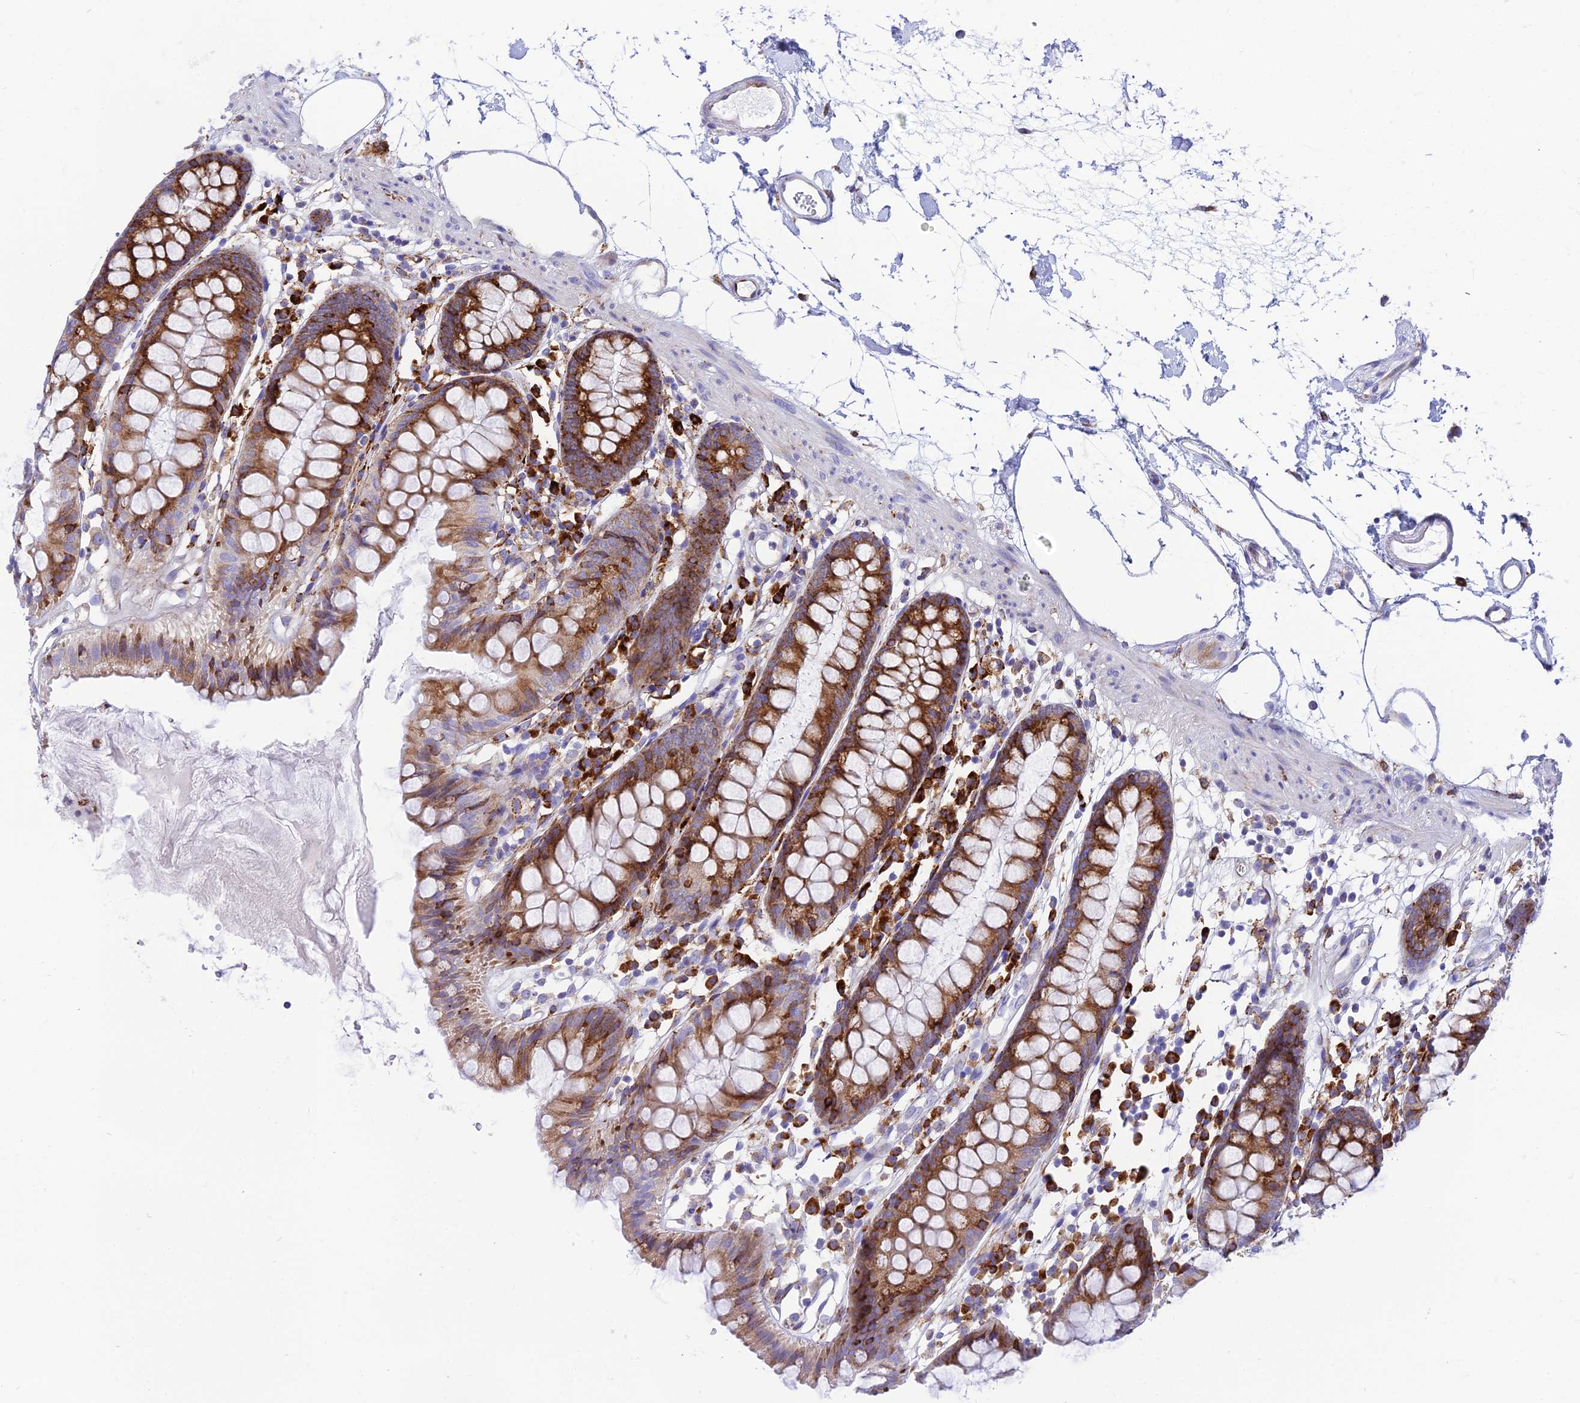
{"staining": {"intensity": "moderate", "quantity": "25%-75%", "location": "cytoplasmic/membranous"}, "tissue": "colon", "cell_type": "Endothelial cells", "image_type": "normal", "snomed": [{"axis": "morphology", "description": "Normal tissue, NOS"}, {"axis": "topography", "description": "Colon"}], "caption": "Endothelial cells display medium levels of moderate cytoplasmic/membranous positivity in about 25%-75% of cells in benign human colon. (Brightfield microscopy of DAB IHC at high magnification).", "gene": "TUBGCP6", "patient": {"sex": "female", "age": 84}}